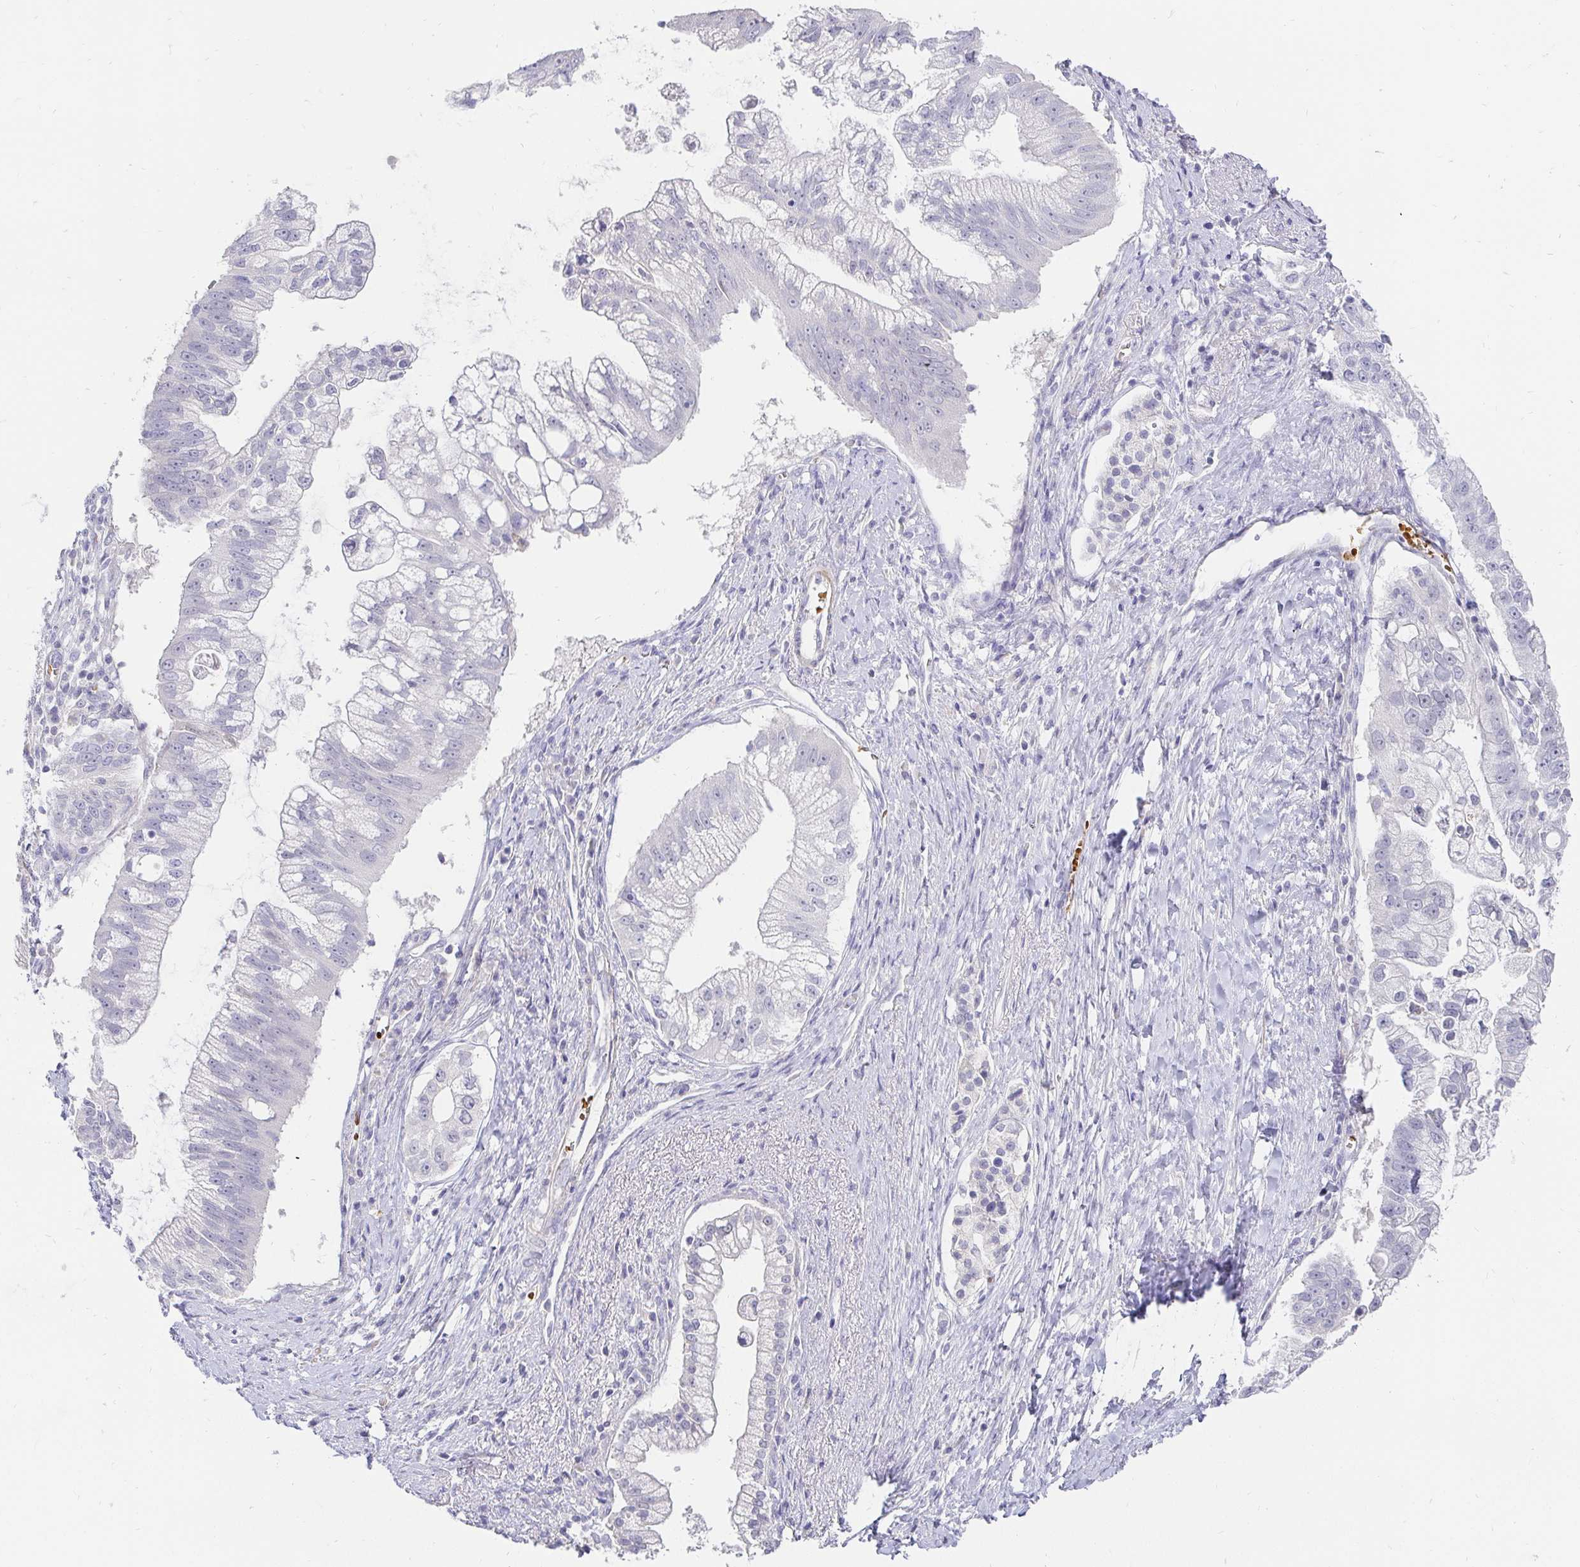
{"staining": {"intensity": "negative", "quantity": "none", "location": "none"}, "tissue": "pancreatic cancer", "cell_type": "Tumor cells", "image_type": "cancer", "snomed": [{"axis": "morphology", "description": "Adenocarcinoma, NOS"}, {"axis": "topography", "description": "Pancreas"}], "caption": "Immunohistochemical staining of human adenocarcinoma (pancreatic) exhibits no significant expression in tumor cells. The staining was performed using DAB (3,3'-diaminobenzidine) to visualize the protein expression in brown, while the nuclei were stained in blue with hematoxylin (Magnification: 20x).", "gene": "FGF21", "patient": {"sex": "male", "age": 70}}